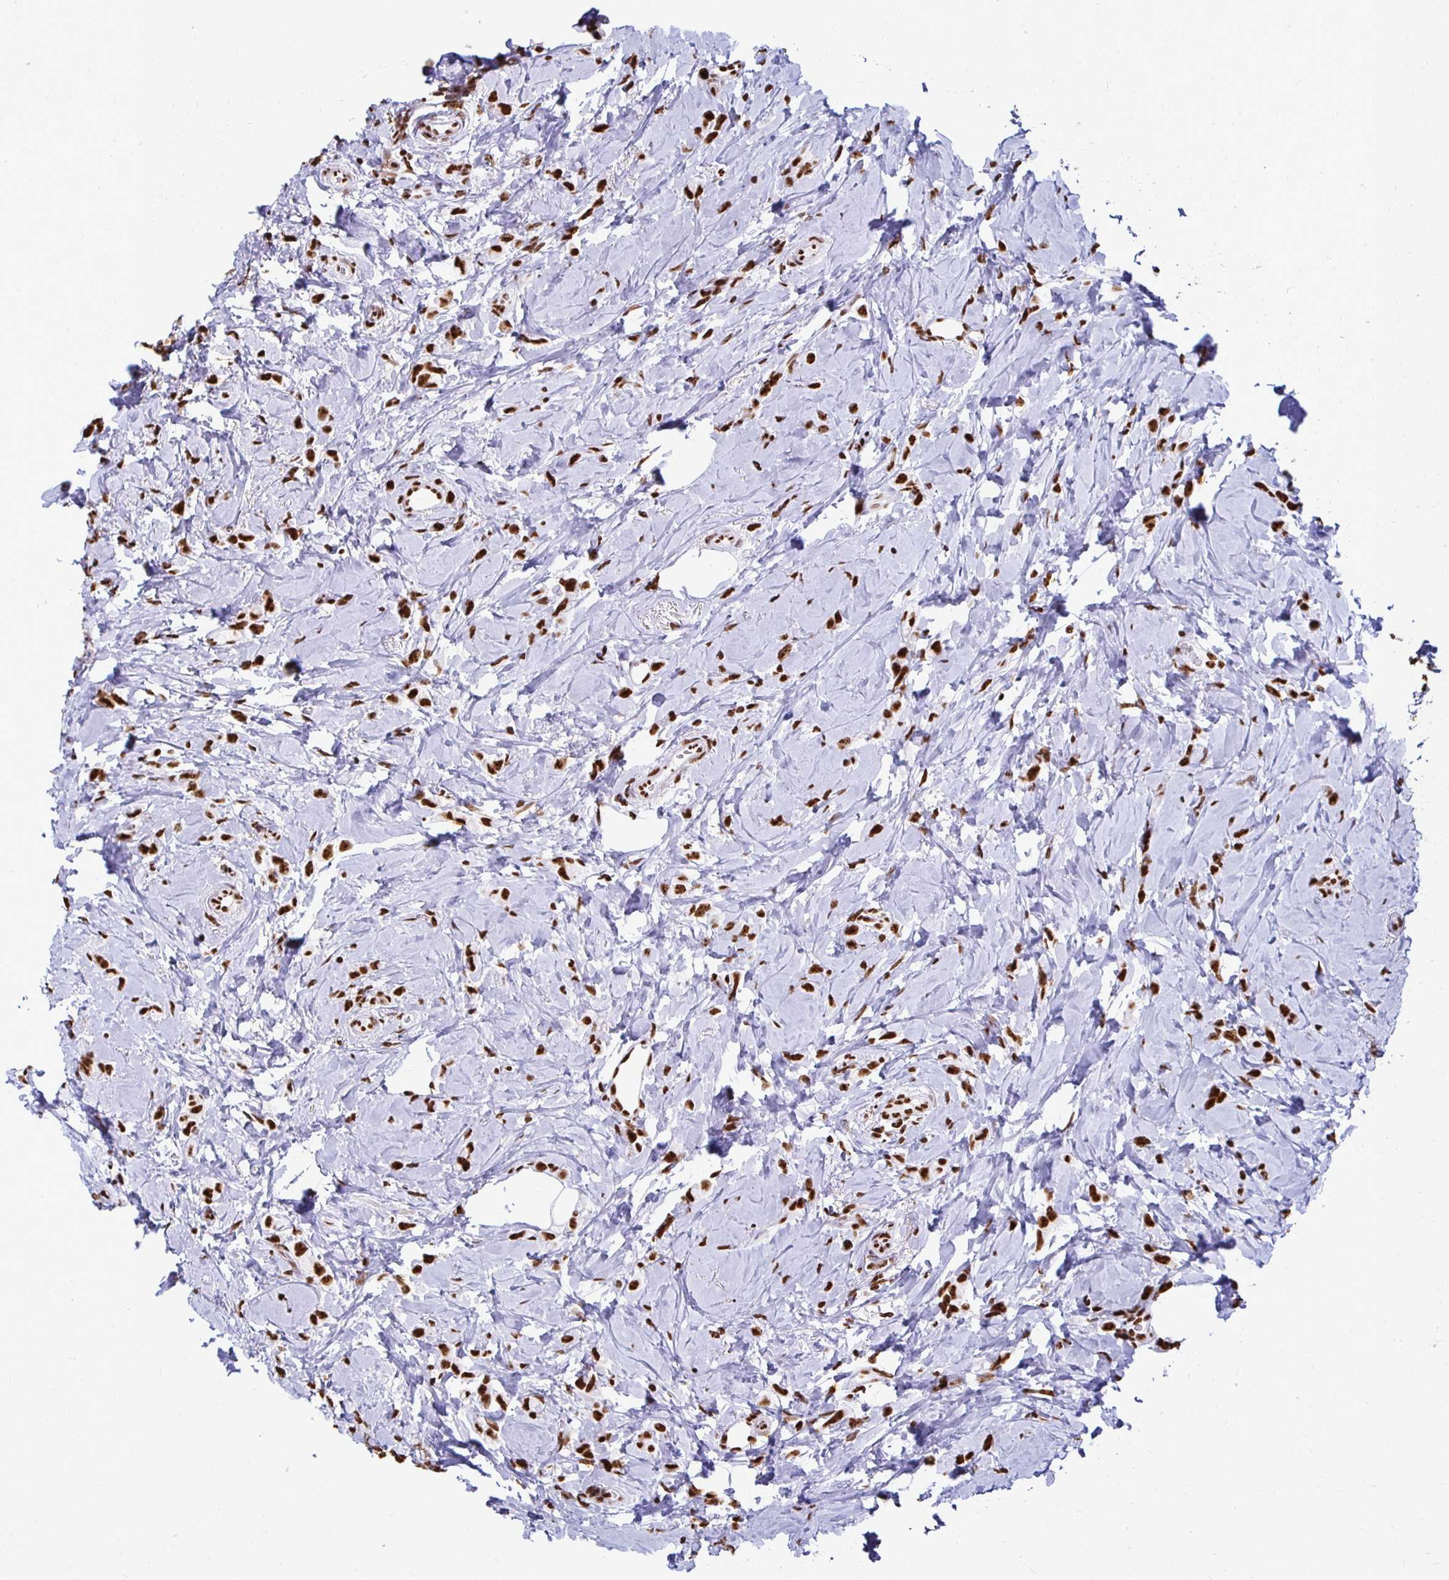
{"staining": {"intensity": "strong", "quantity": ">75%", "location": "nuclear"}, "tissue": "breast cancer", "cell_type": "Tumor cells", "image_type": "cancer", "snomed": [{"axis": "morphology", "description": "Lobular carcinoma"}, {"axis": "topography", "description": "Breast"}], "caption": "Human breast cancer stained with a brown dye exhibits strong nuclear positive staining in approximately >75% of tumor cells.", "gene": "NONO", "patient": {"sex": "female", "age": 66}}